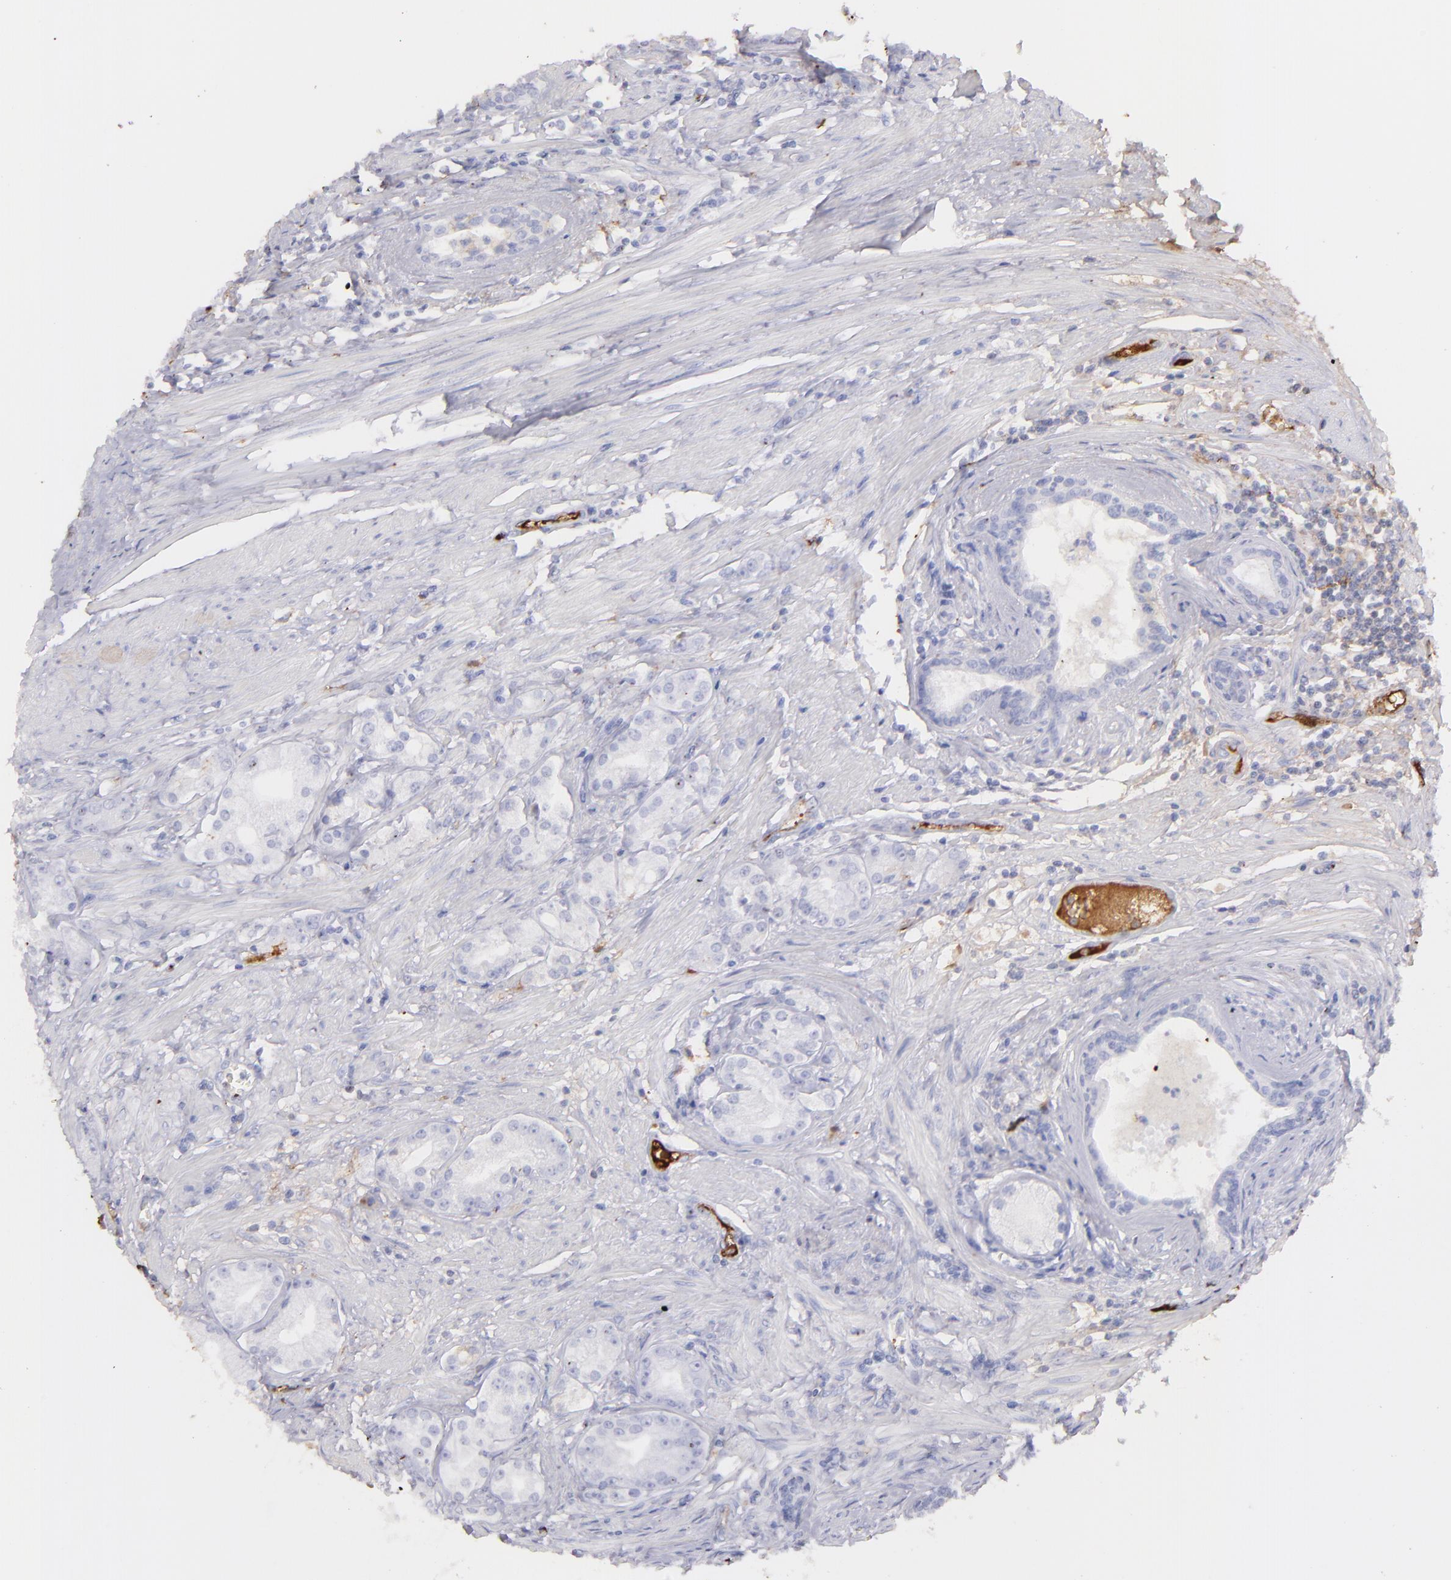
{"staining": {"intensity": "negative", "quantity": "none", "location": "none"}, "tissue": "prostate cancer", "cell_type": "Tumor cells", "image_type": "cancer", "snomed": [{"axis": "morphology", "description": "Adenocarcinoma, Medium grade"}, {"axis": "topography", "description": "Prostate"}], "caption": "A micrograph of human prostate cancer is negative for staining in tumor cells. (Stains: DAB IHC with hematoxylin counter stain, Microscopy: brightfield microscopy at high magnification).", "gene": "FGB", "patient": {"sex": "male", "age": 72}}